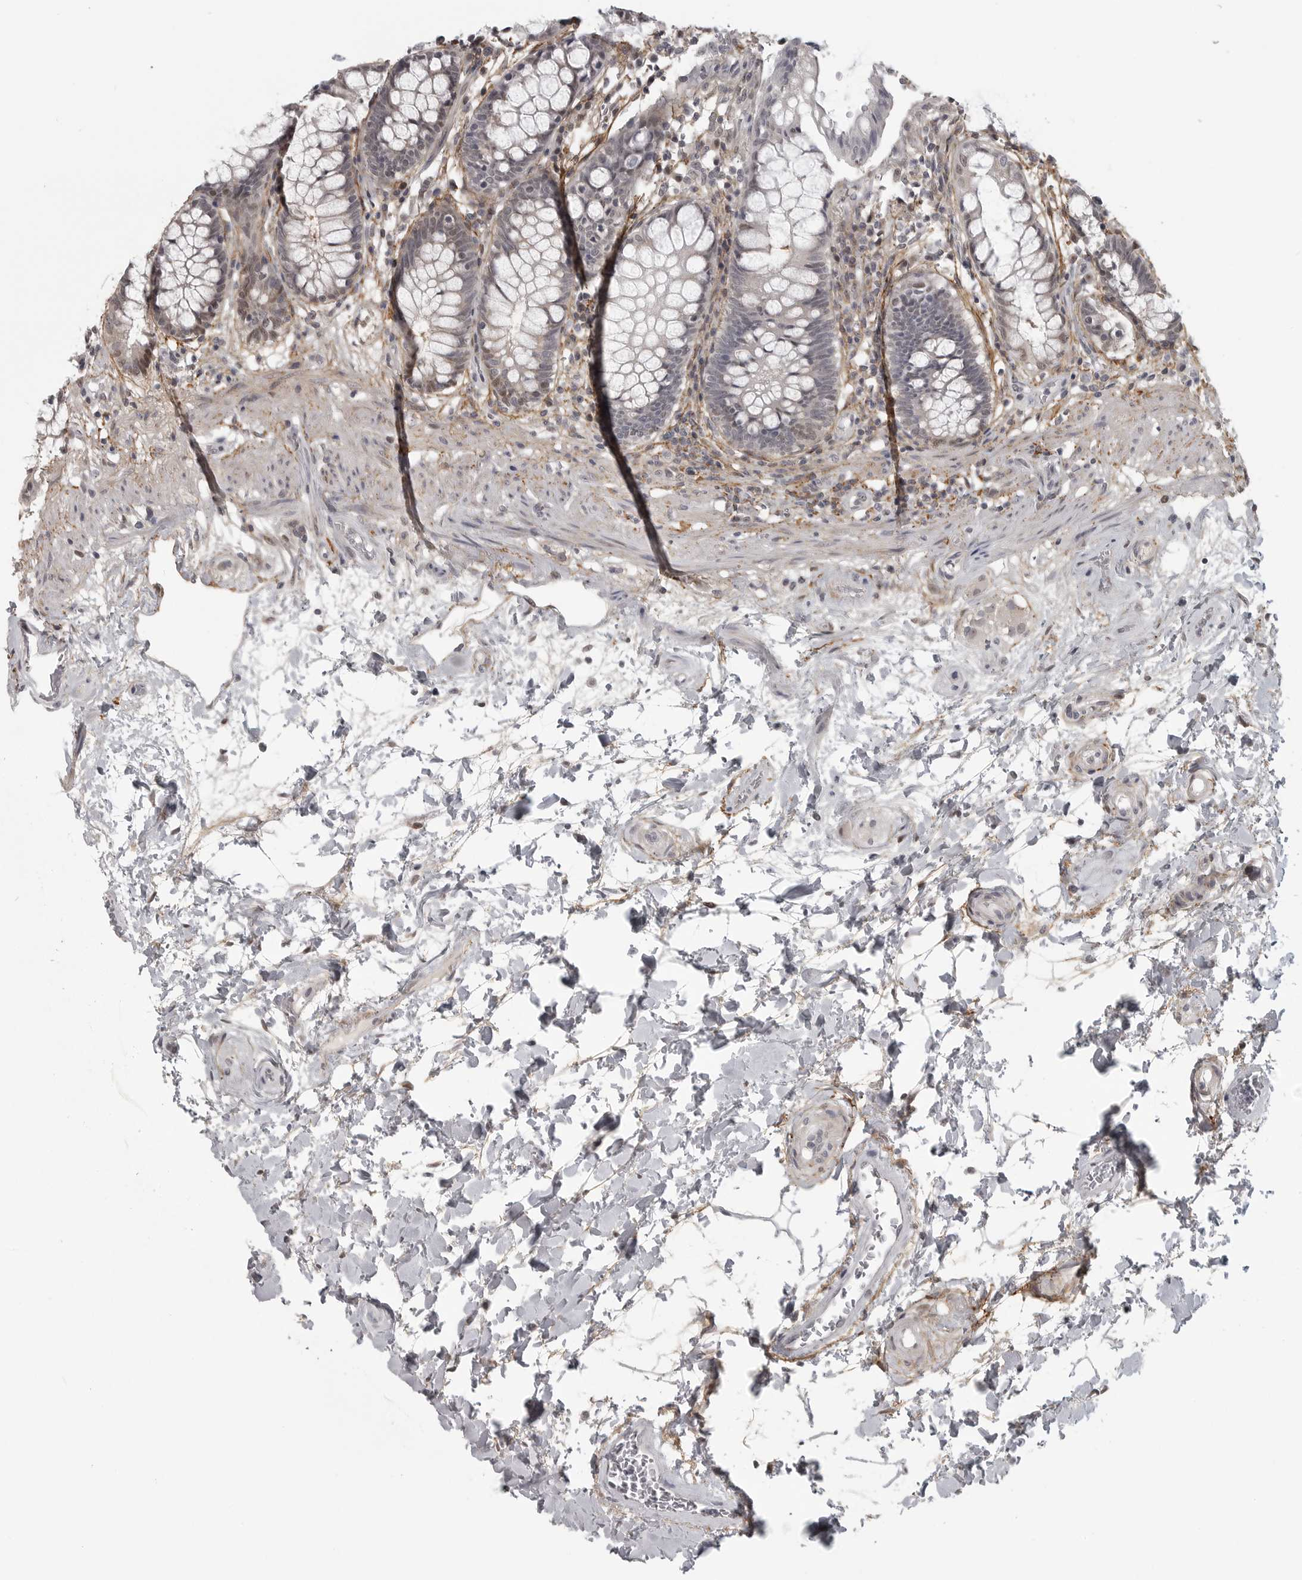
{"staining": {"intensity": "weak", "quantity": "<25%", "location": "cytoplasmic/membranous,nuclear"}, "tissue": "rectum", "cell_type": "Glandular cells", "image_type": "normal", "snomed": [{"axis": "morphology", "description": "Normal tissue, NOS"}, {"axis": "topography", "description": "Rectum"}], "caption": "Immunohistochemistry micrograph of benign rectum: human rectum stained with DAB (3,3'-diaminobenzidine) demonstrates no significant protein expression in glandular cells. (Stains: DAB (3,3'-diaminobenzidine) immunohistochemistry (IHC) with hematoxylin counter stain, Microscopy: brightfield microscopy at high magnification).", "gene": "UROD", "patient": {"sex": "male", "age": 64}}